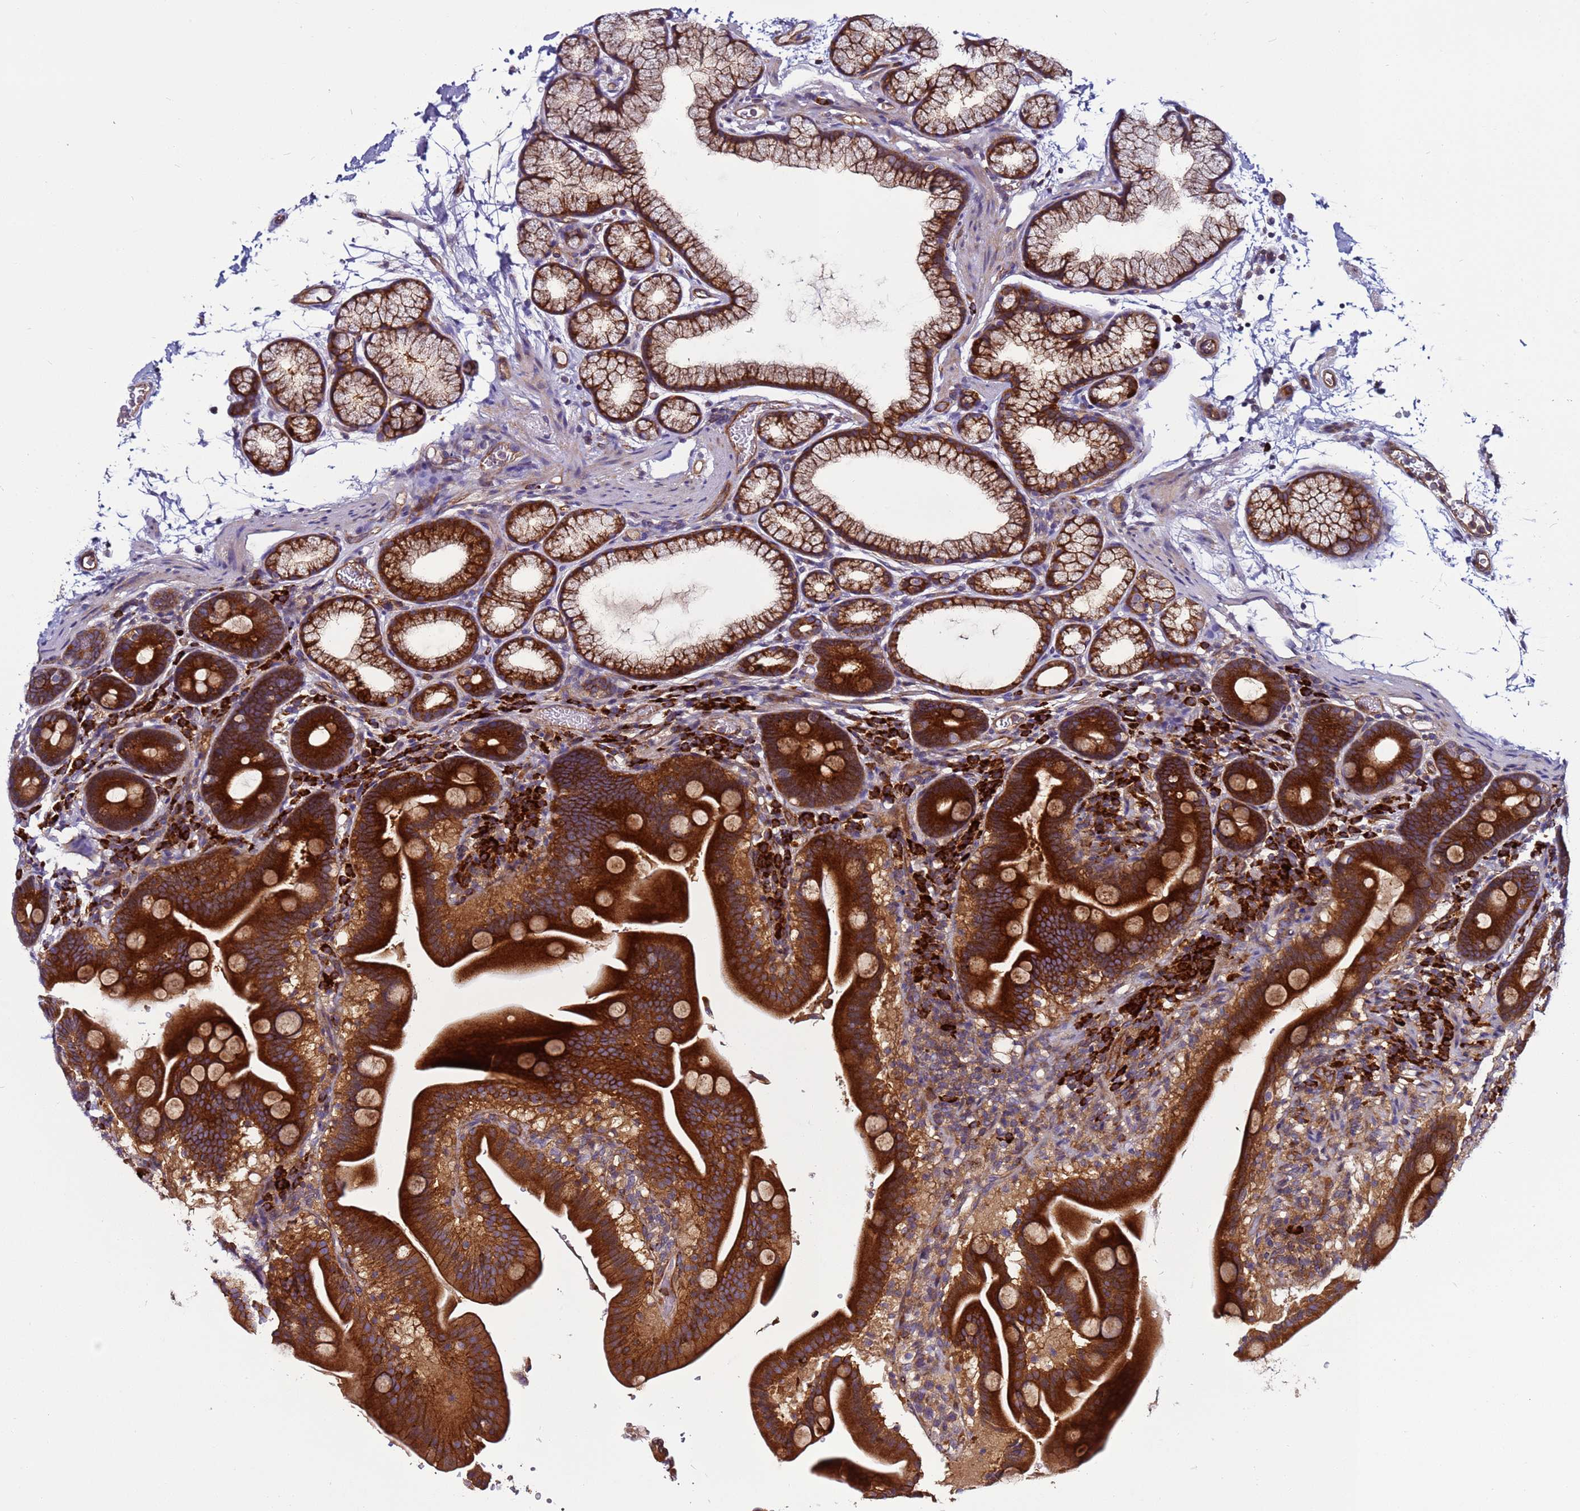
{"staining": {"intensity": "strong", "quantity": ">75%", "location": "cytoplasmic/membranous"}, "tissue": "duodenum", "cell_type": "Glandular cells", "image_type": "normal", "snomed": [{"axis": "morphology", "description": "Normal tissue, NOS"}, {"axis": "topography", "description": "Duodenum"}], "caption": "Duodenum stained with a protein marker displays strong staining in glandular cells.", "gene": "EFCAB8", "patient": {"sex": "male", "age": 54}}